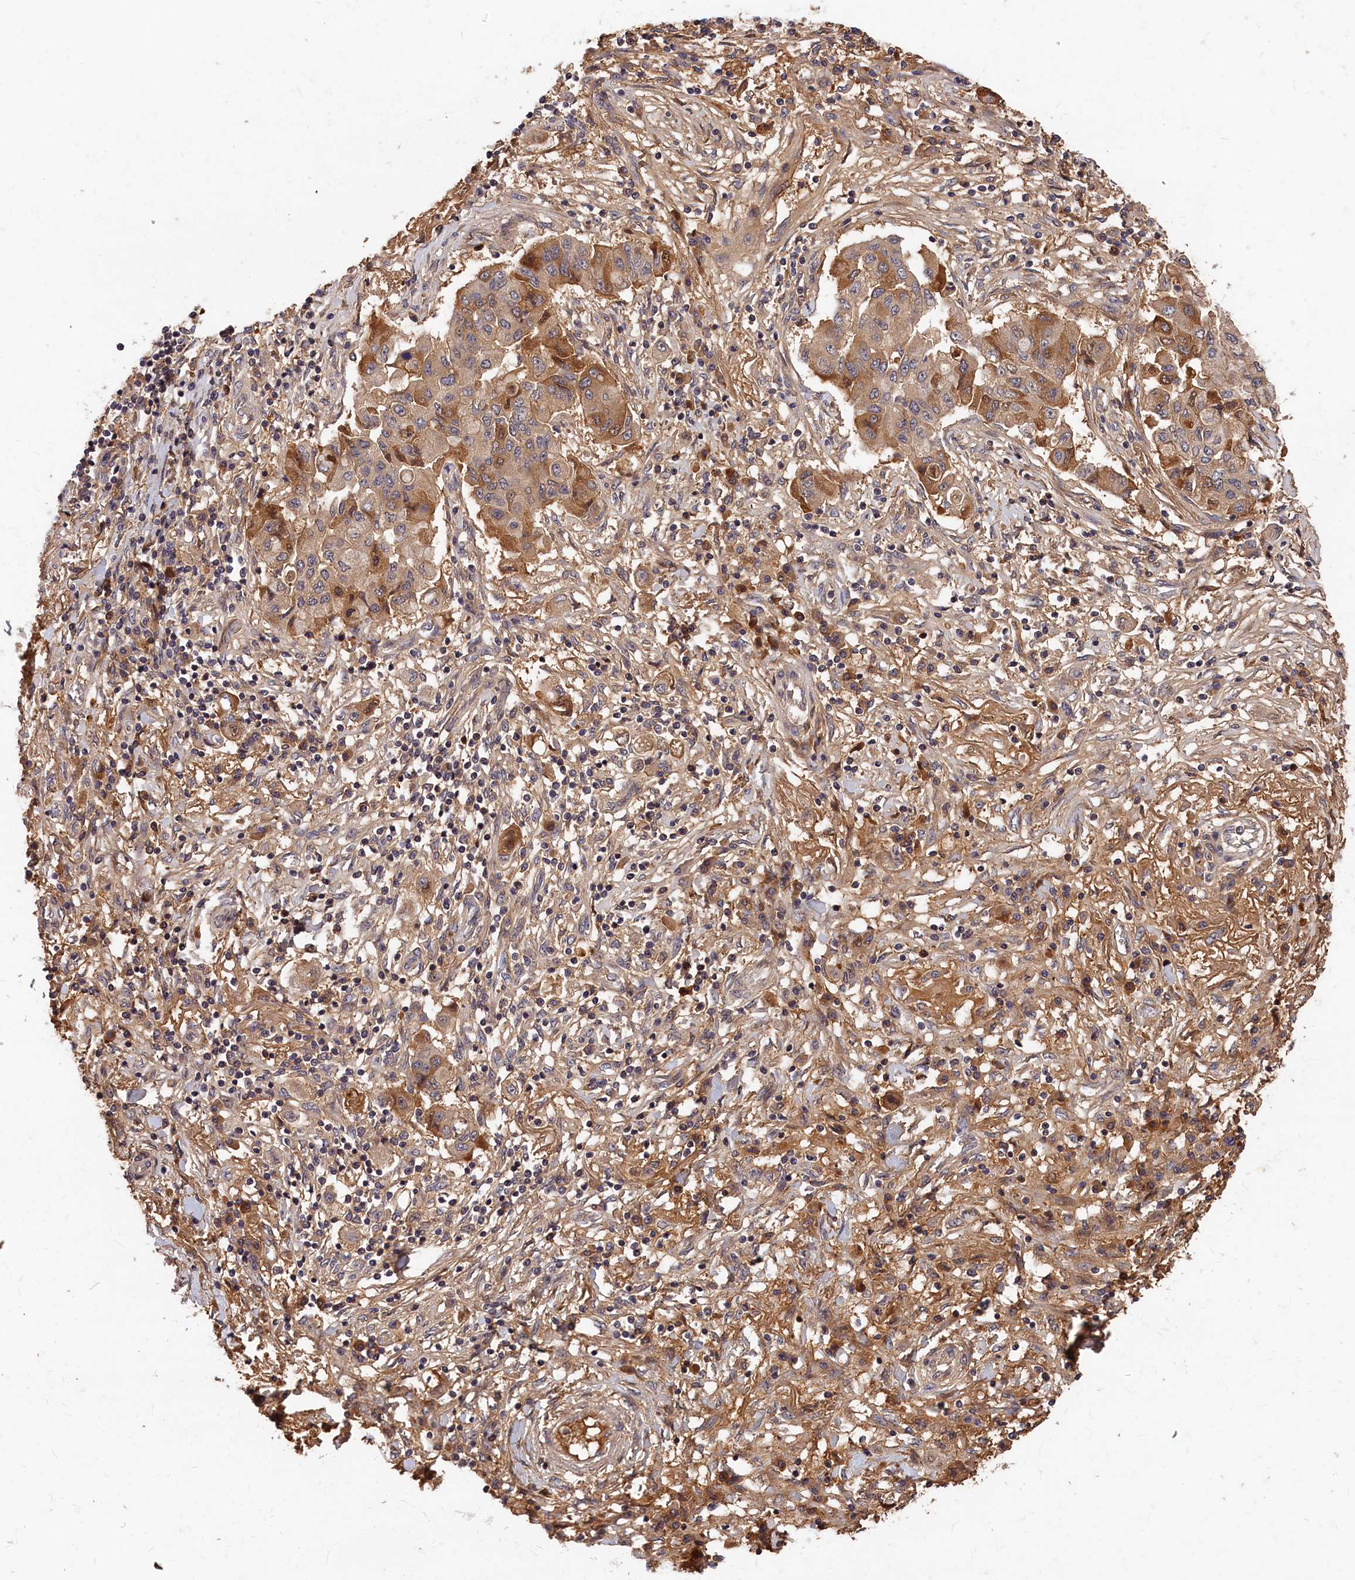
{"staining": {"intensity": "moderate", "quantity": "25%-75%", "location": "cytoplasmic/membranous"}, "tissue": "lung cancer", "cell_type": "Tumor cells", "image_type": "cancer", "snomed": [{"axis": "morphology", "description": "Squamous cell carcinoma, NOS"}, {"axis": "topography", "description": "Lung"}], "caption": "Moderate cytoplasmic/membranous expression is appreciated in about 25%-75% of tumor cells in squamous cell carcinoma (lung).", "gene": "ITIH1", "patient": {"sex": "male", "age": 74}}